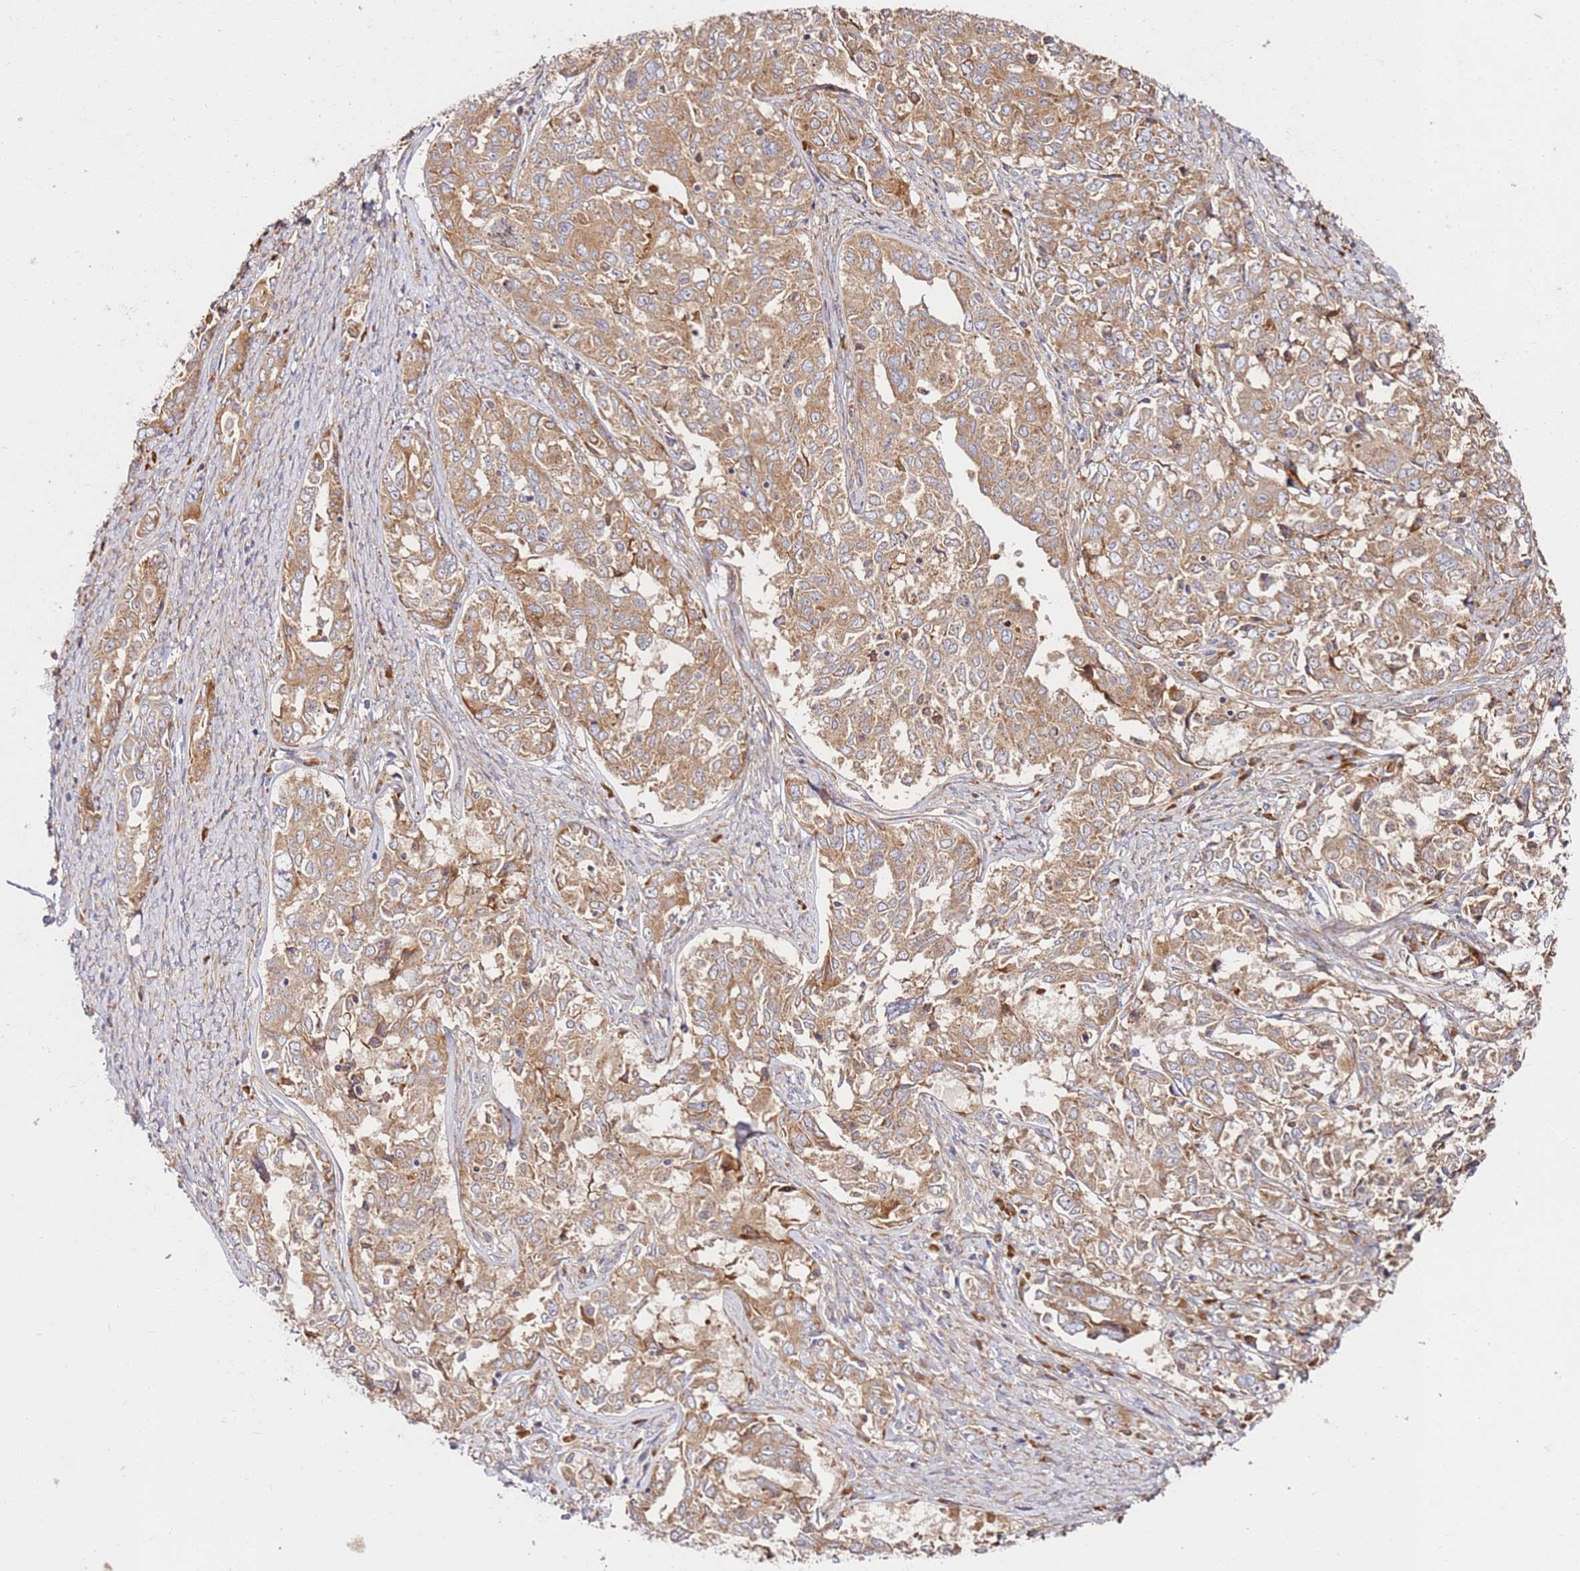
{"staining": {"intensity": "moderate", "quantity": ">75%", "location": "cytoplasmic/membranous"}, "tissue": "ovarian cancer", "cell_type": "Tumor cells", "image_type": "cancer", "snomed": [{"axis": "morphology", "description": "Carcinoma, endometroid"}, {"axis": "topography", "description": "Ovary"}], "caption": "About >75% of tumor cells in human ovarian cancer (endometroid carcinoma) exhibit moderate cytoplasmic/membranous protein expression as visualized by brown immunohistochemical staining.", "gene": "RPS3A", "patient": {"sex": "female", "age": 62}}